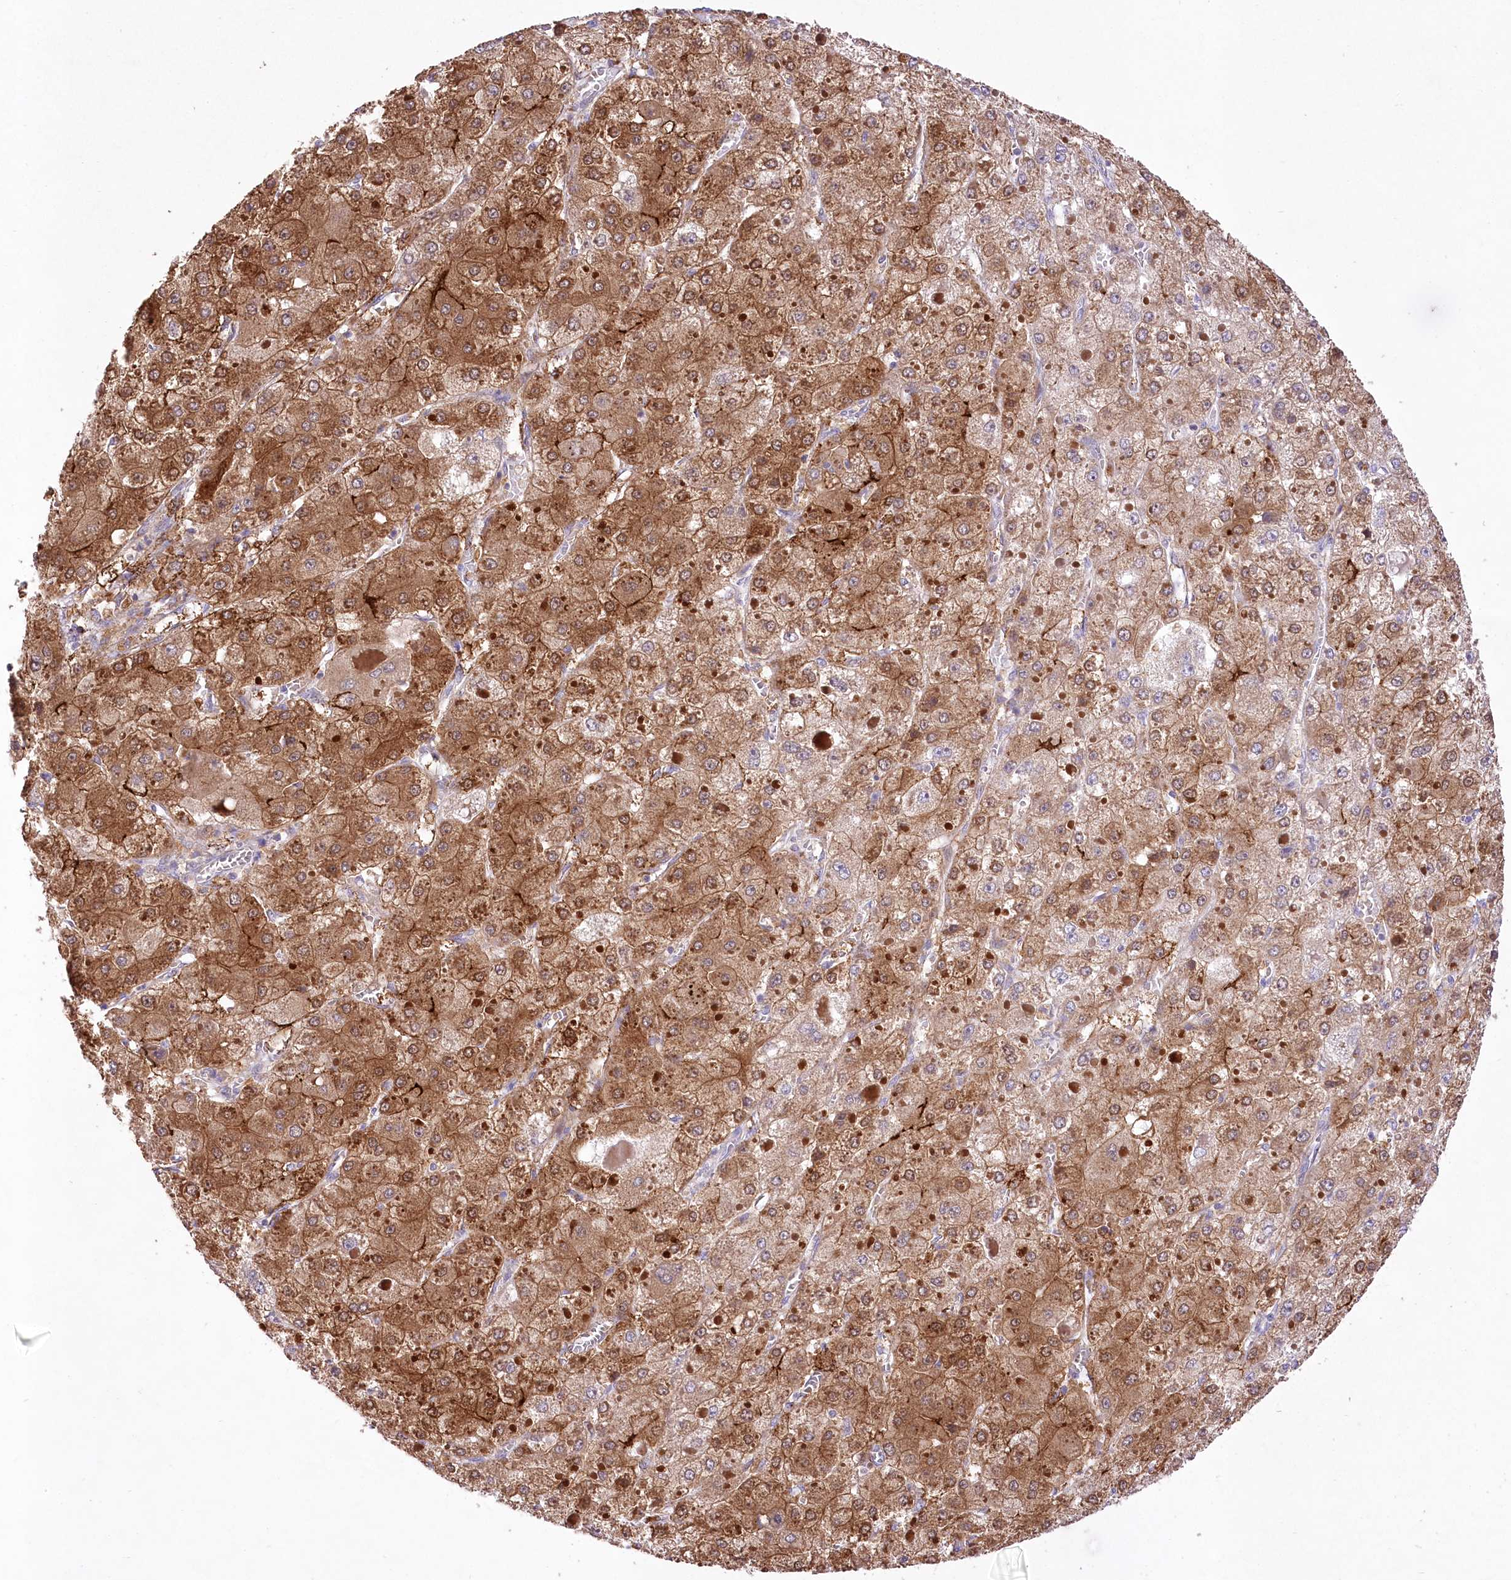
{"staining": {"intensity": "moderate", "quantity": ">75%", "location": "cytoplasmic/membranous"}, "tissue": "liver cancer", "cell_type": "Tumor cells", "image_type": "cancer", "snomed": [{"axis": "morphology", "description": "Carcinoma, Hepatocellular, NOS"}, {"axis": "topography", "description": "Liver"}], "caption": "Approximately >75% of tumor cells in human hepatocellular carcinoma (liver) exhibit moderate cytoplasmic/membranous protein staining as visualized by brown immunohistochemical staining.", "gene": "PBLD", "patient": {"sex": "female", "age": 73}}